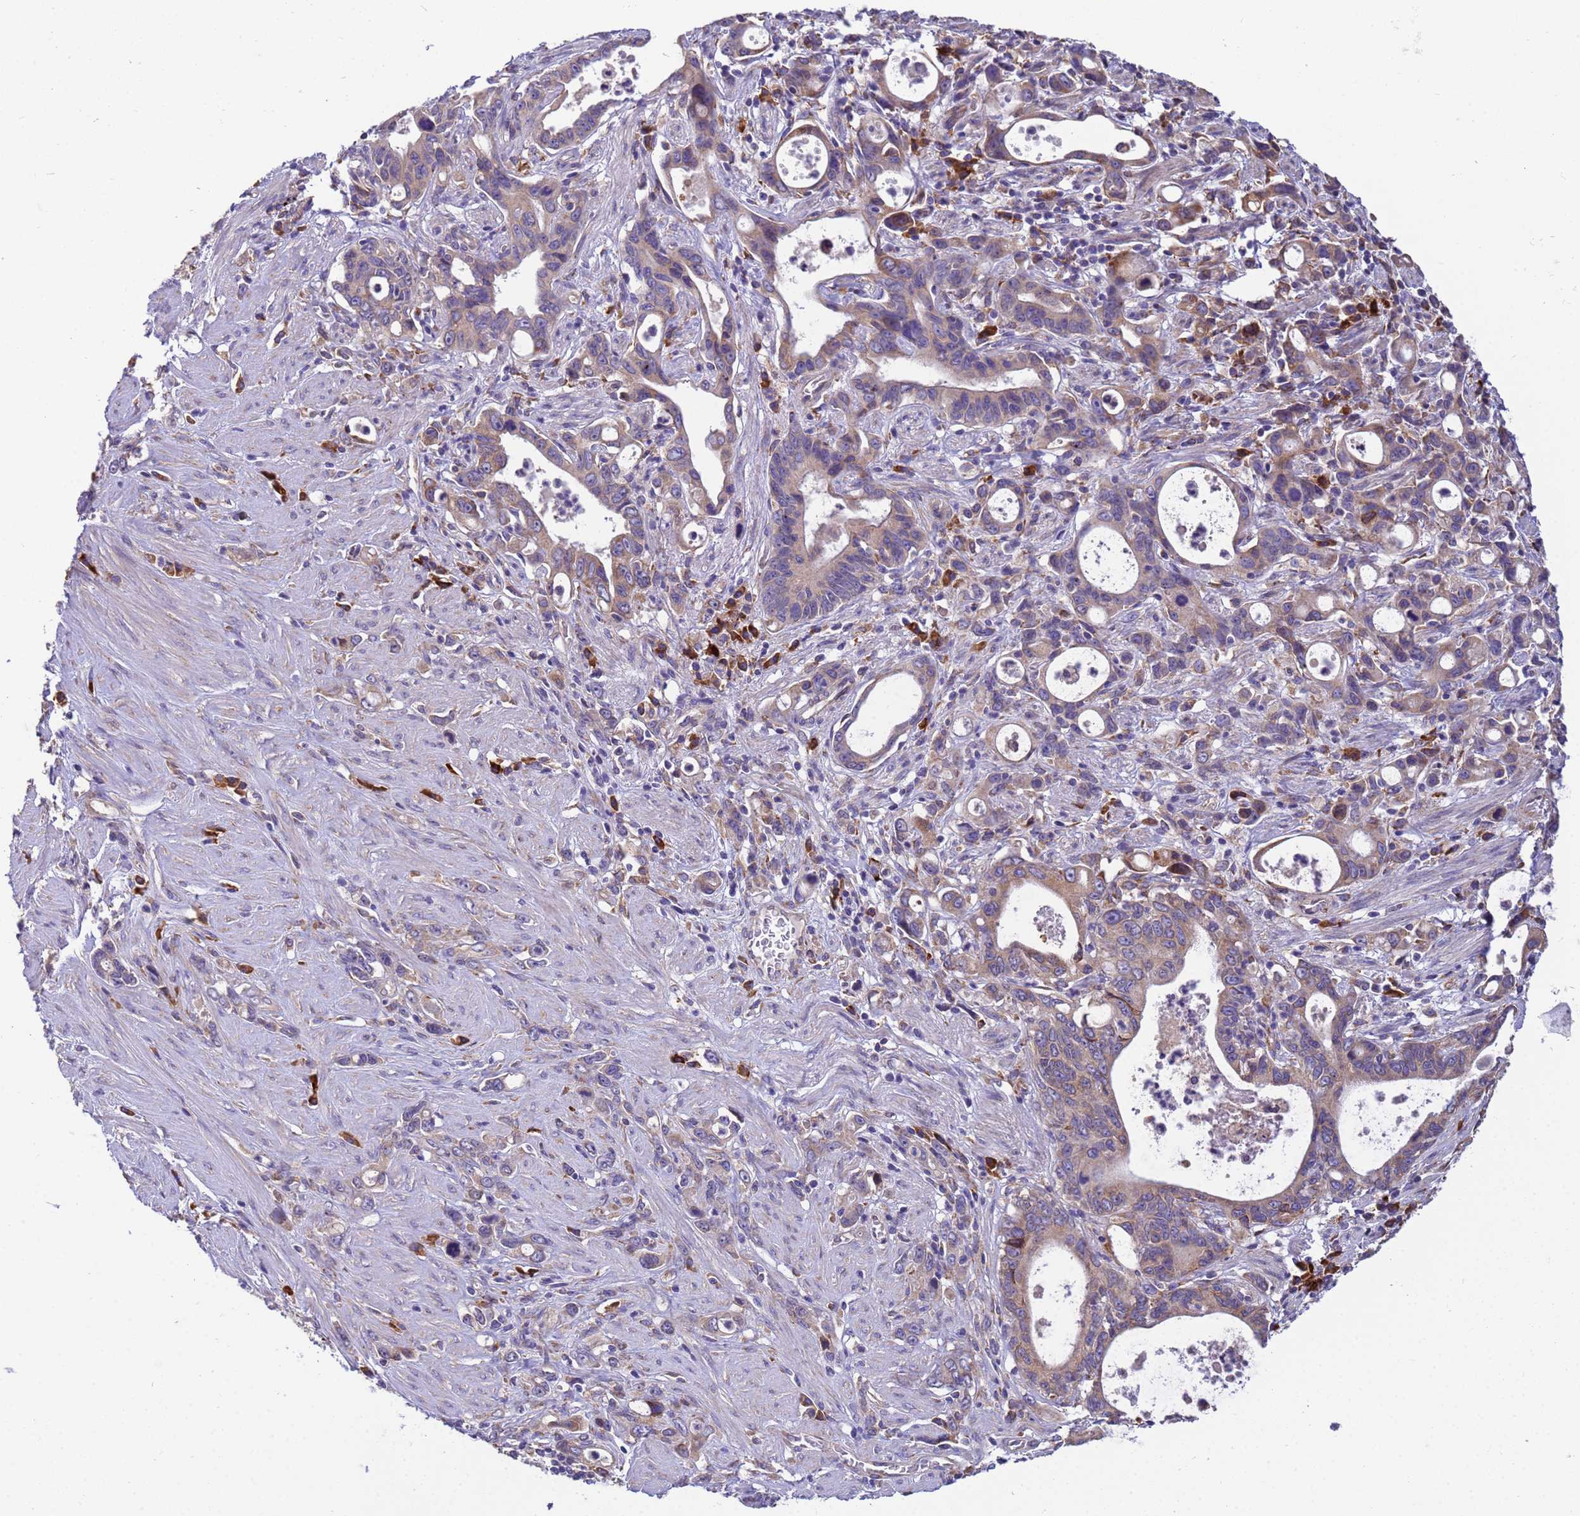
{"staining": {"intensity": "weak", "quantity": "25%-75%", "location": "cytoplasmic/membranous"}, "tissue": "stomach cancer", "cell_type": "Tumor cells", "image_type": "cancer", "snomed": [{"axis": "morphology", "description": "Adenocarcinoma, NOS"}, {"axis": "topography", "description": "Stomach, lower"}], "caption": "About 25%-75% of tumor cells in human stomach cancer demonstrate weak cytoplasmic/membranous protein positivity as visualized by brown immunohistochemical staining.", "gene": "THAP5", "patient": {"sex": "female", "age": 43}}